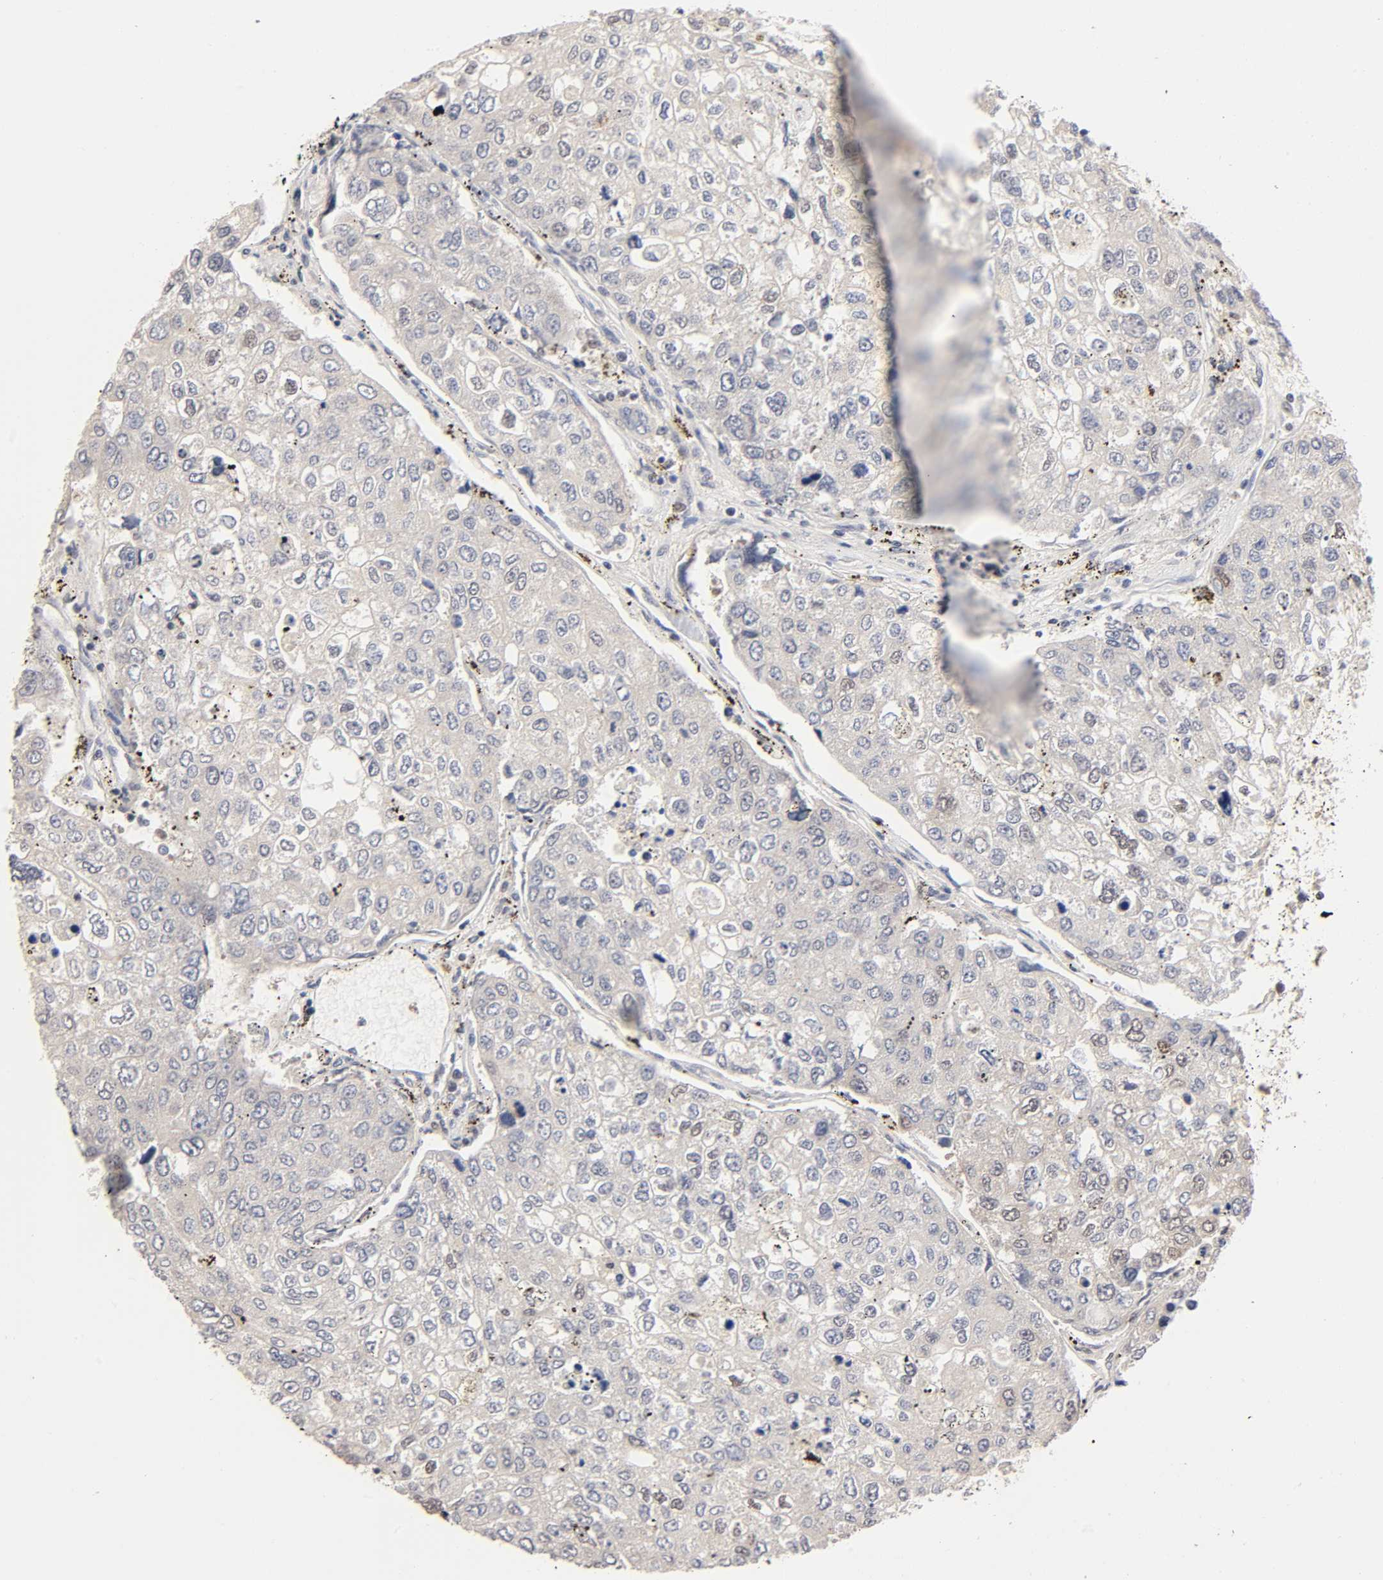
{"staining": {"intensity": "weak", "quantity": "25%-75%", "location": "cytoplasmic/membranous"}, "tissue": "urothelial cancer", "cell_type": "Tumor cells", "image_type": "cancer", "snomed": [{"axis": "morphology", "description": "Urothelial carcinoma, High grade"}, {"axis": "topography", "description": "Lymph node"}, {"axis": "topography", "description": "Urinary bladder"}], "caption": "DAB immunohistochemical staining of urothelial carcinoma (high-grade) reveals weak cytoplasmic/membranous protein positivity in about 25%-75% of tumor cells.", "gene": "EP300", "patient": {"sex": "male", "age": 51}}